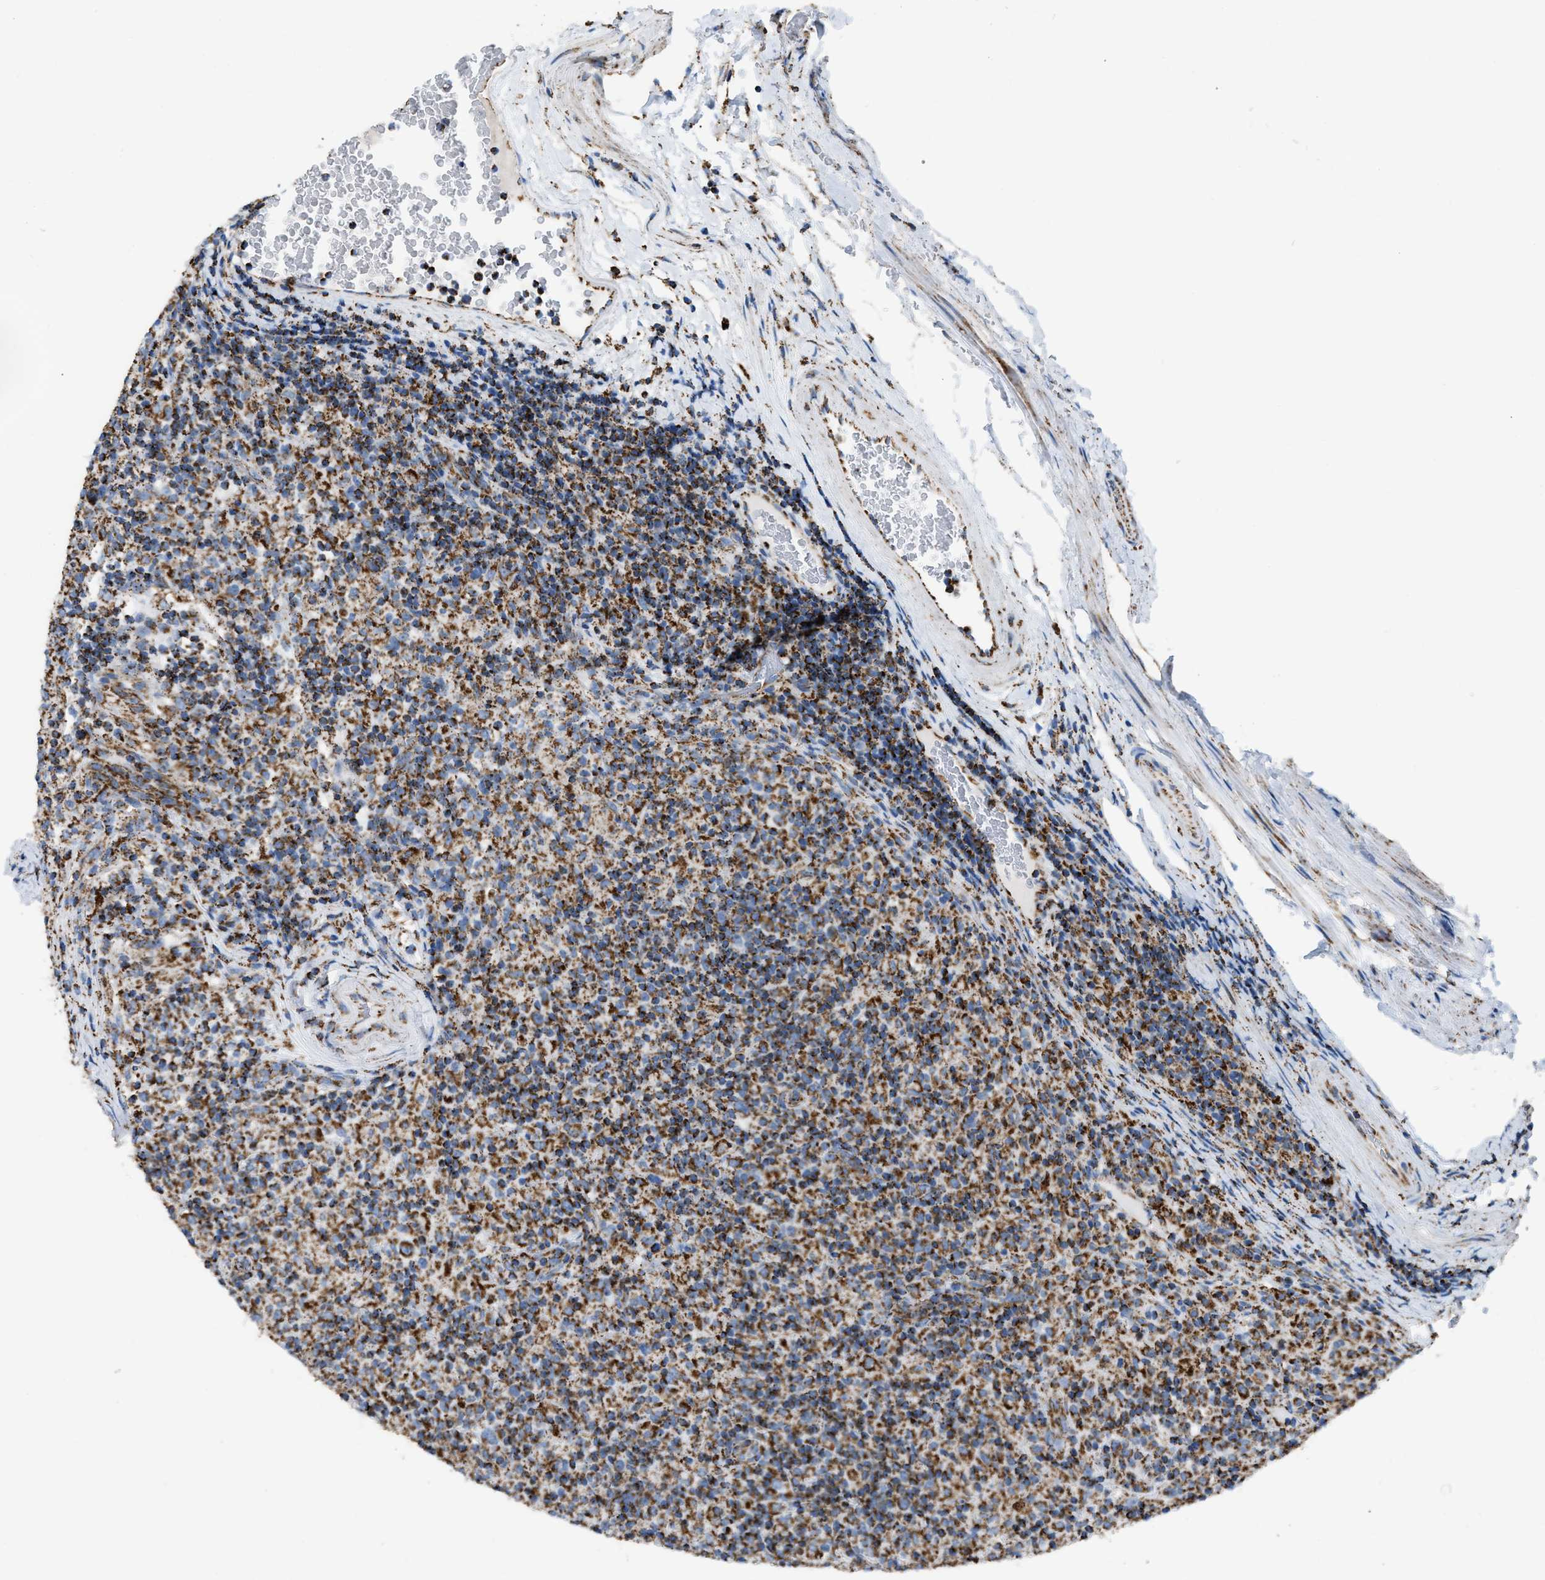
{"staining": {"intensity": "strong", "quantity": ">75%", "location": "cytoplasmic/membranous"}, "tissue": "lymphoma", "cell_type": "Tumor cells", "image_type": "cancer", "snomed": [{"axis": "morphology", "description": "Hodgkin's disease, NOS"}, {"axis": "topography", "description": "Lymph node"}], "caption": "An immunohistochemistry (IHC) histopathology image of tumor tissue is shown. Protein staining in brown highlights strong cytoplasmic/membranous positivity in lymphoma within tumor cells.", "gene": "ETFB", "patient": {"sex": "male", "age": 70}}